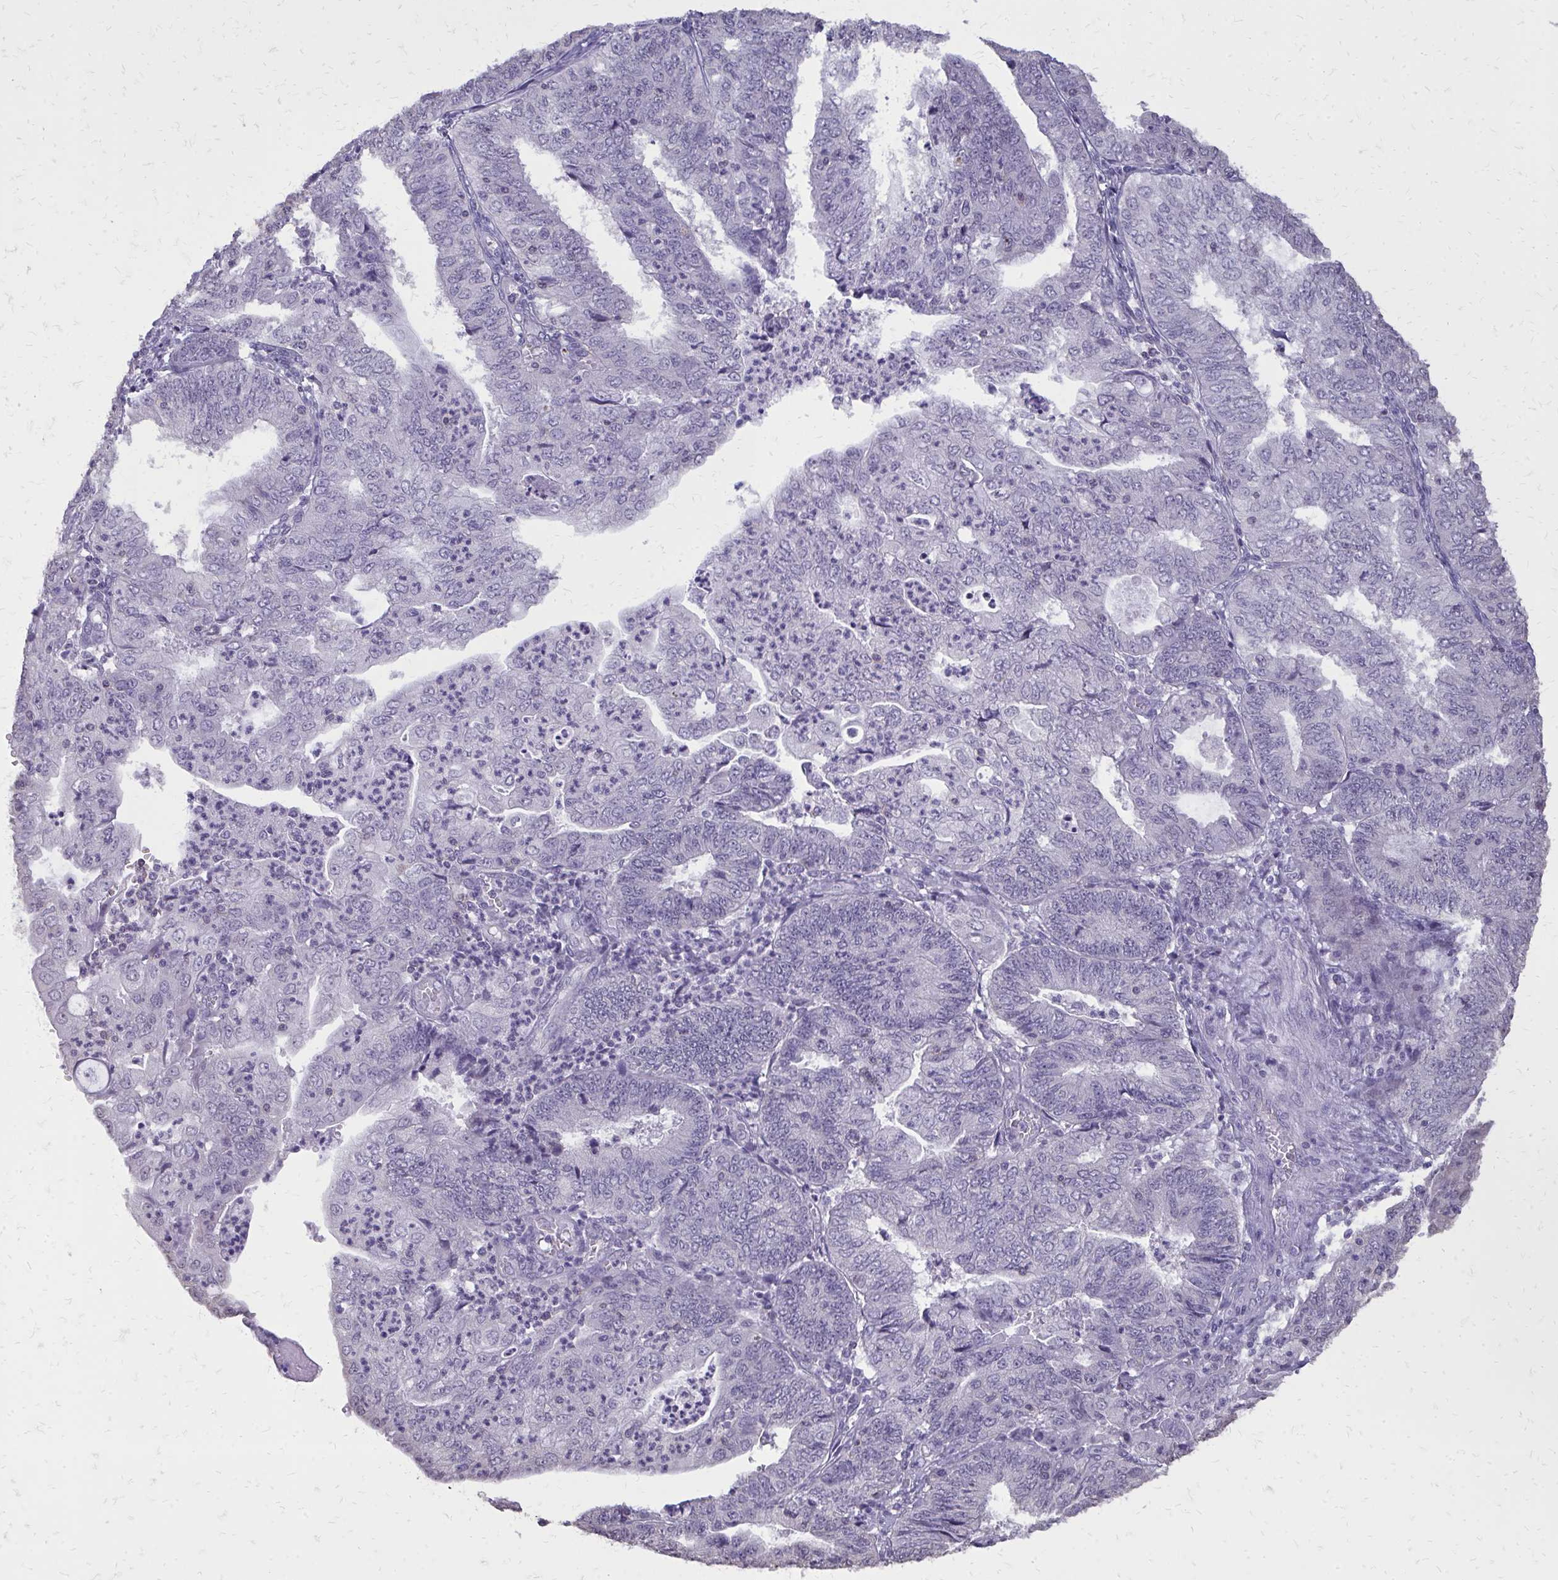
{"staining": {"intensity": "negative", "quantity": "none", "location": "none"}, "tissue": "endometrial cancer", "cell_type": "Tumor cells", "image_type": "cancer", "snomed": [{"axis": "morphology", "description": "Adenocarcinoma, NOS"}, {"axis": "topography", "description": "Endometrium"}], "caption": "The IHC histopathology image has no significant expression in tumor cells of adenocarcinoma (endometrial) tissue.", "gene": "AKAP5", "patient": {"sex": "female", "age": 56}}